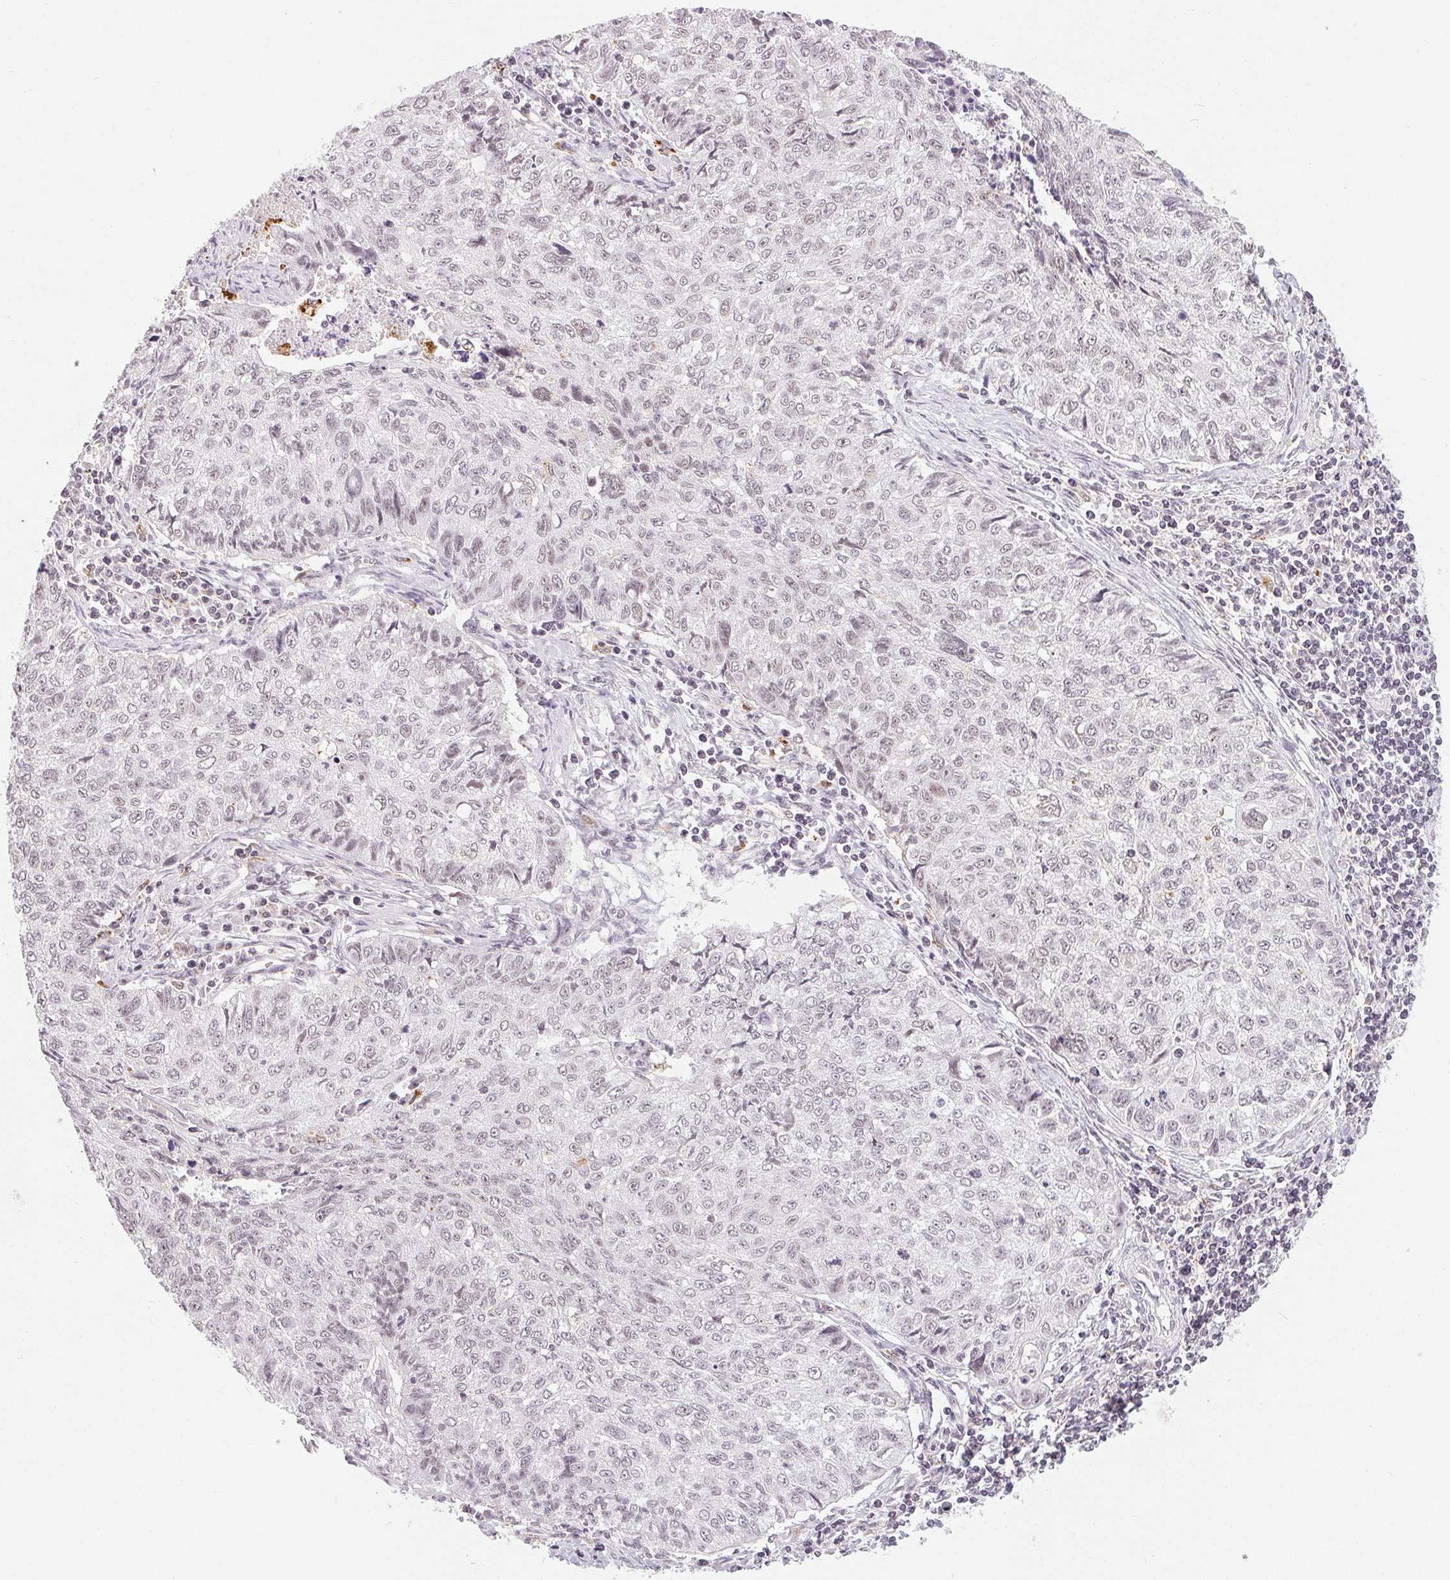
{"staining": {"intensity": "weak", "quantity": "<25%", "location": "nuclear"}, "tissue": "lung cancer", "cell_type": "Tumor cells", "image_type": "cancer", "snomed": [{"axis": "morphology", "description": "Normal morphology"}, {"axis": "morphology", "description": "Aneuploidy"}, {"axis": "morphology", "description": "Squamous cell carcinoma, NOS"}, {"axis": "topography", "description": "Lymph node"}, {"axis": "topography", "description": "Lung"}], "caption": "DAB (3,3'-diaminobenzidine) immunohistochemical staining of human aneuploidy (lung) demonstrates no significant positivity in tumor cells. (Brightfield microscopy of DAB immunohistochemistry (IHC) at high magnification).", "gene": "NXF3", "patient": {"sex": "female", "age": 76}}